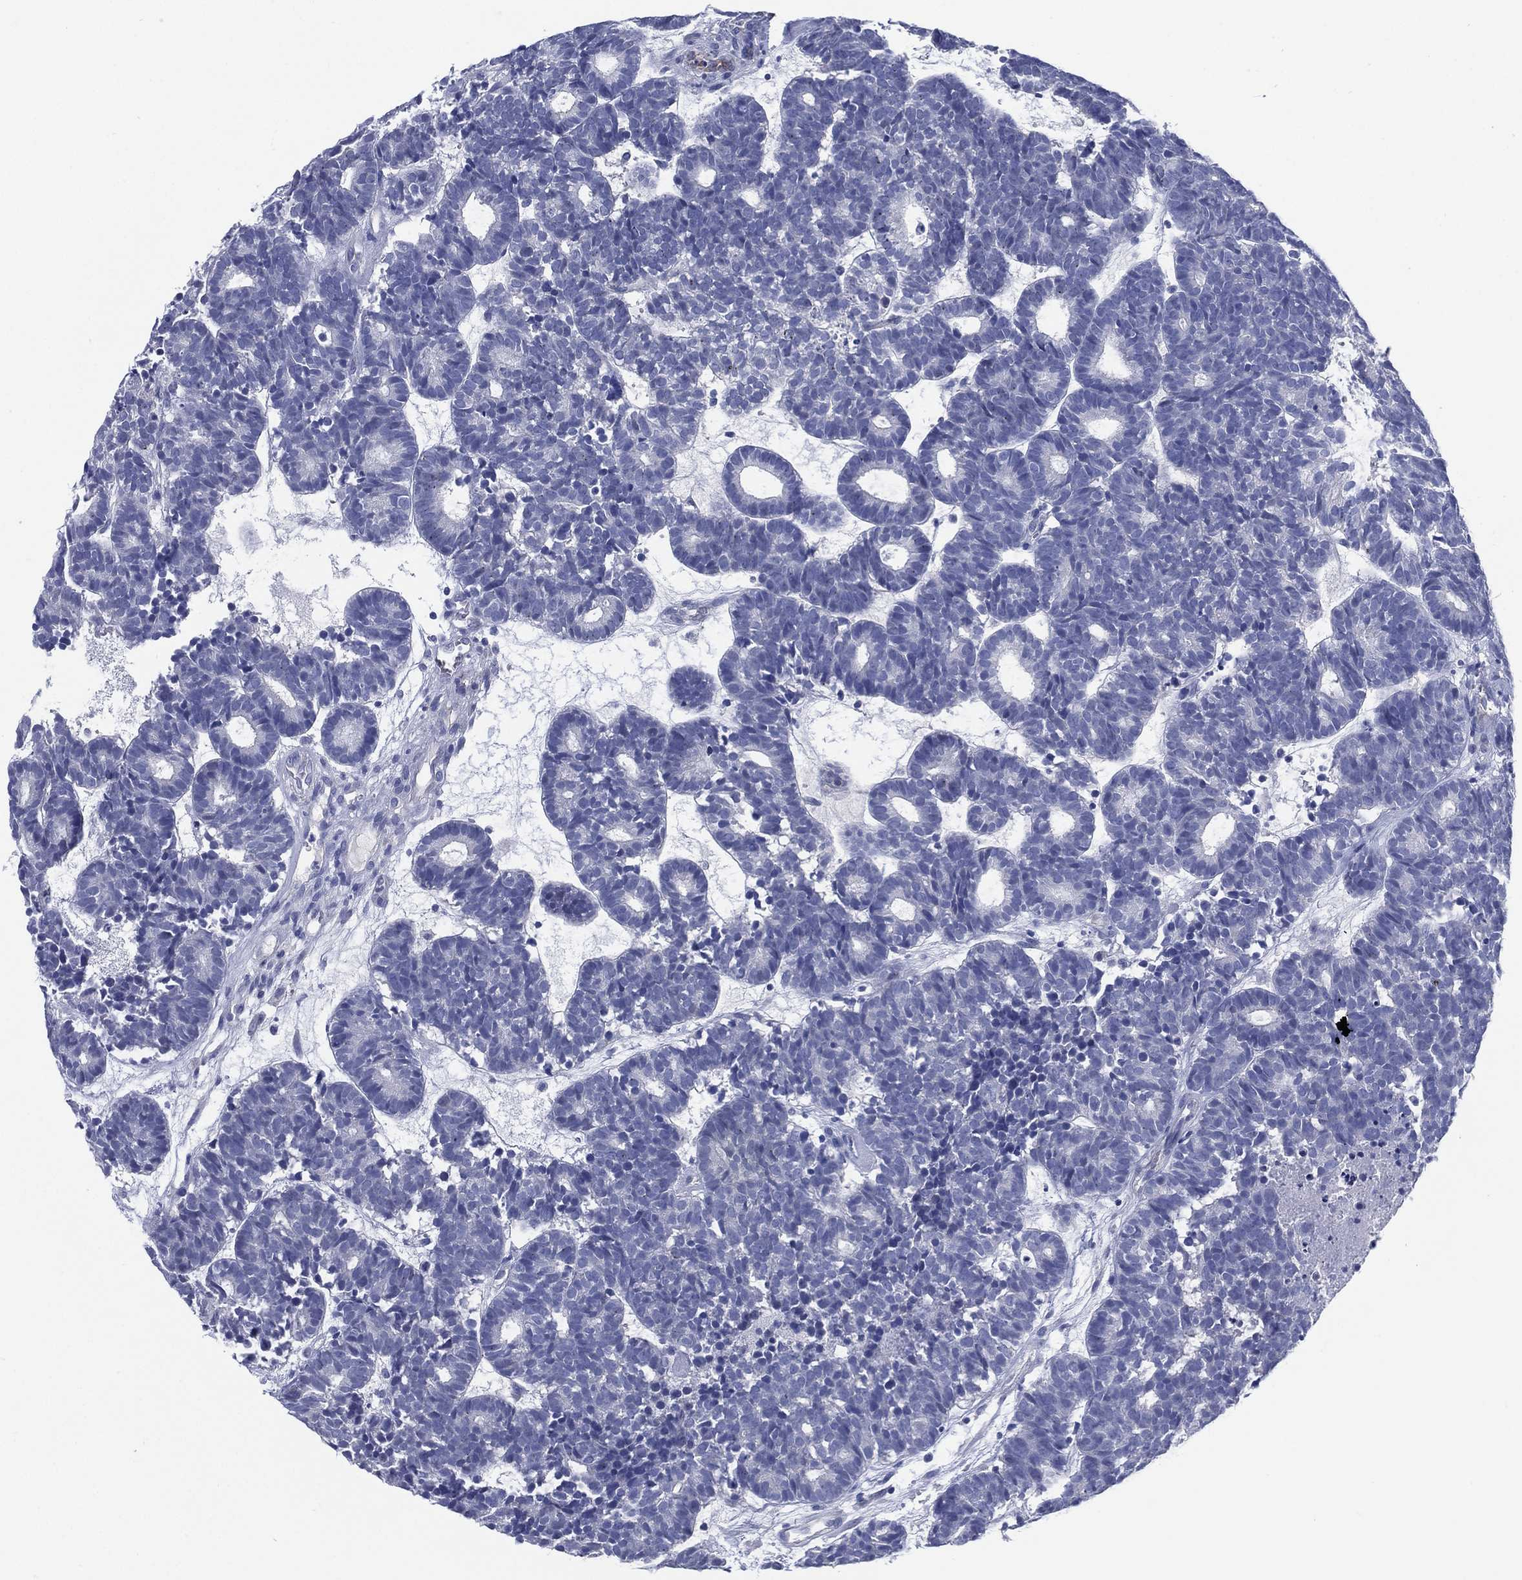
{"staining": {"intensity": "negative", "quantity": "none", "location": "none"}, "tissue": "head and neck cancer", "cell_type": "Tumor cells", "image_type": "cancer", "snomed": [{"axis": "morphology", "description": "Adenocarcinoma, NOS"}, {"axis": "topography", "description": "Head-Neck"}], "caption": "This is a micrograph of IHC staining of head and neck adenocarcinoma, which shows no expression in tumor cells.", "gene": "C5orf46", "patient": {"sex": "female", "age": 81}}